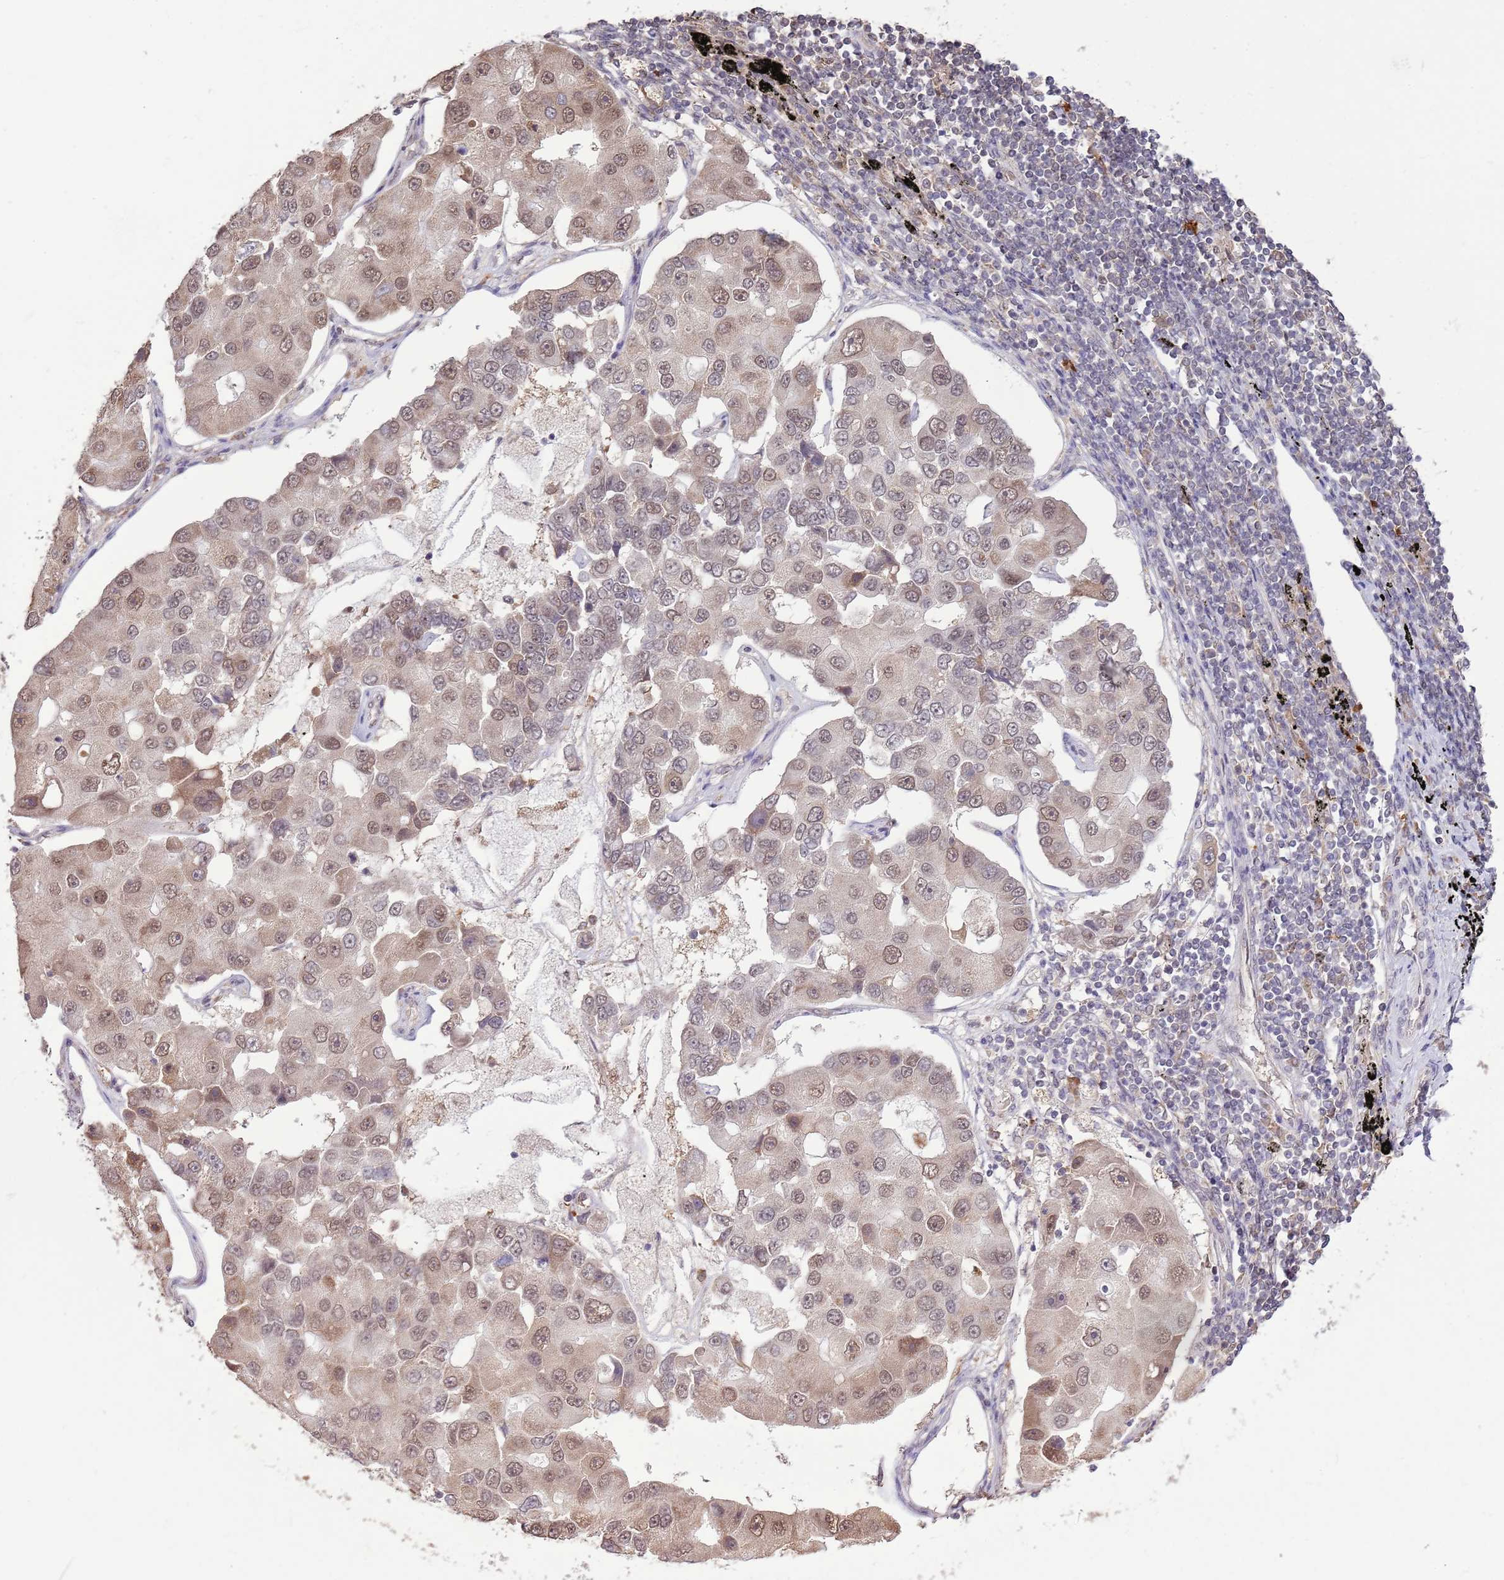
{"staining": {"intensity": "moderate", "quantity": "25%-75%", "location": "nuclear"}, "tissue": "lung cancer", "cell_type": "Tumor cells", "image_type": "cancer", "snomed": [{"axis": "morphology", "description": "Adenocarcinoma, NOS"}, {"axis": "topography", "description": "Lung"}], "caption": "DAB immunohistochemical staining of human lung cancer shows moderate nuclear protein staining in approximately 25%-75% of tumor cells.", "gene": "AMIGO1", "patient": {"sex": "female", "age": 54}}